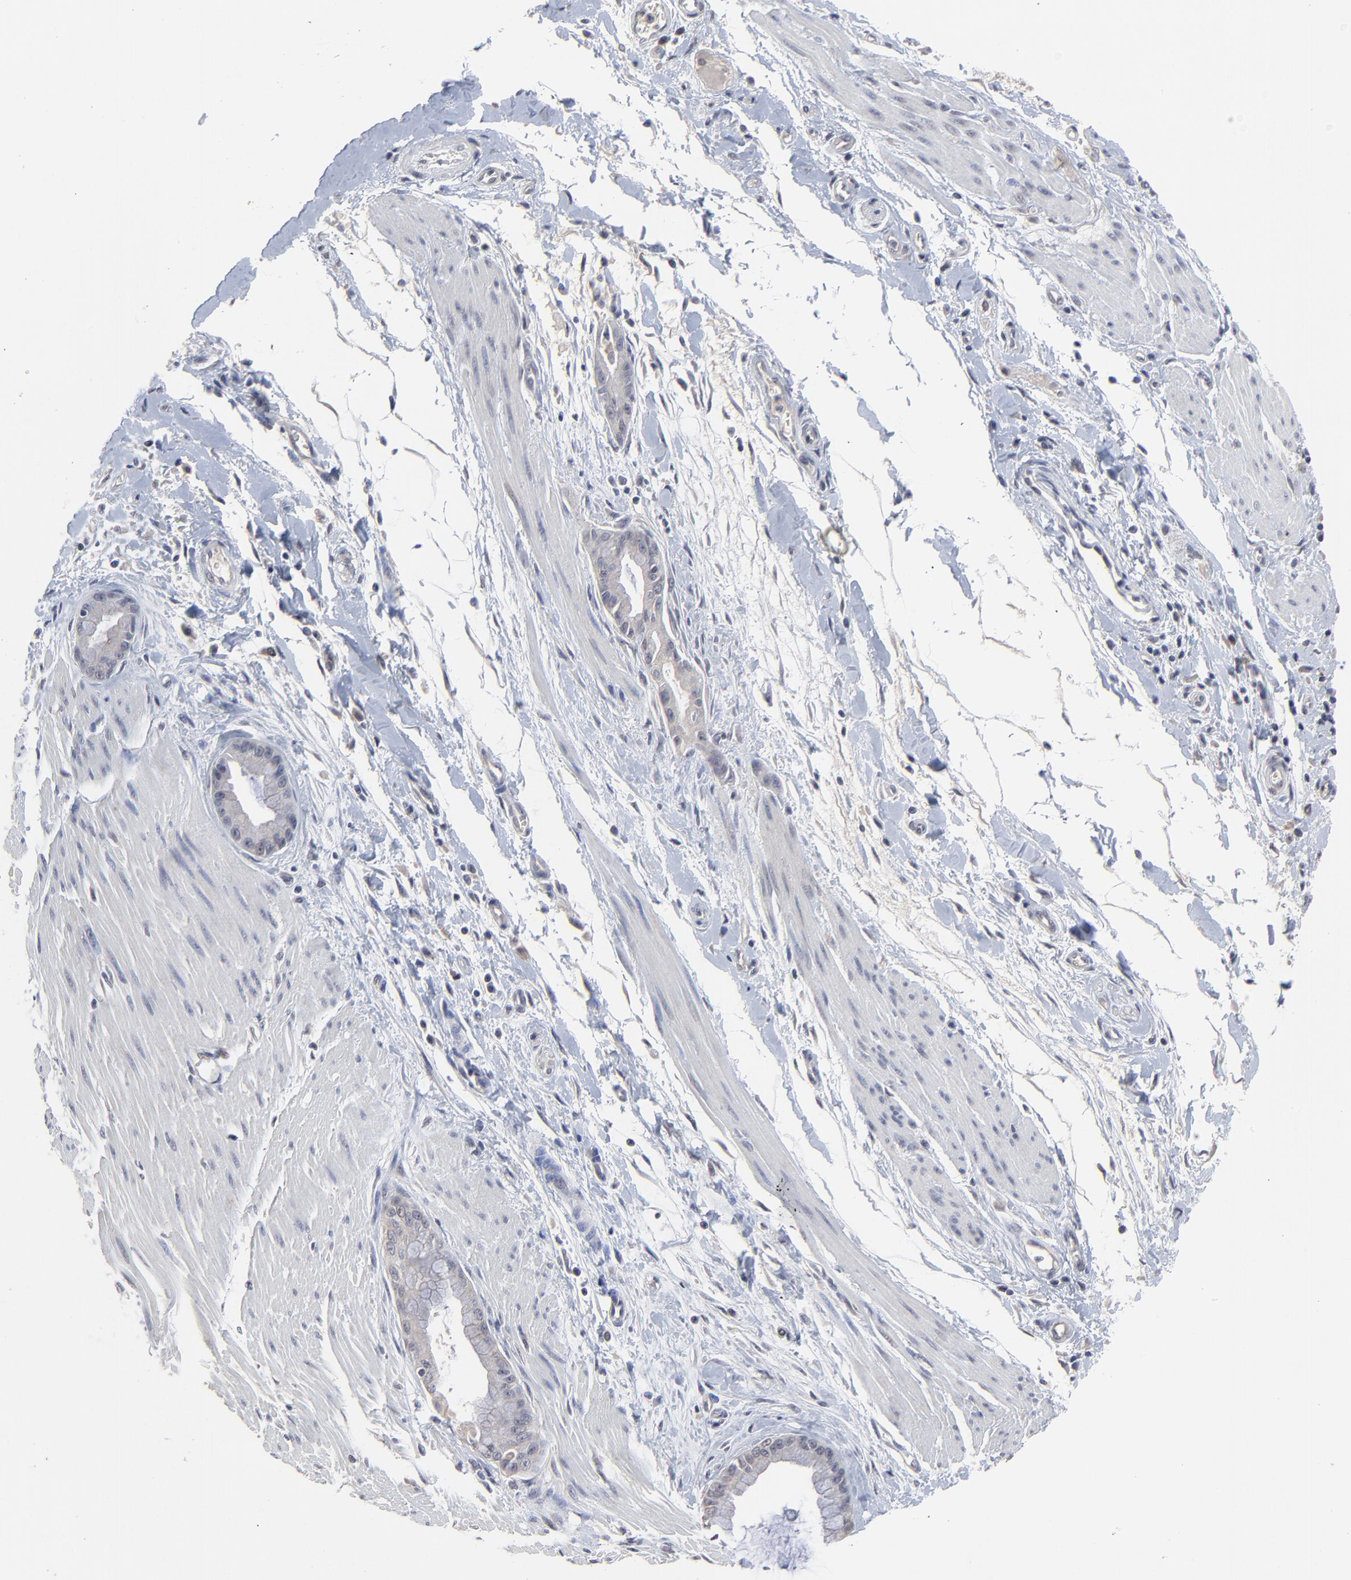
{"staining": {"intensity": "negative", "quantity": "none", "location": "none"}, "tissue": "pancreatic cancer", "cell_type": "Tumor cells", "image_type": "cancer", "snomed": [{"axis": "morphology", "description": "Adenocarcinoma, NOS"}, {"axis": "topography", "description": "Pancreas"}], "caption": "High magnification brightfield microscopy of pancreatic cancer (adenocarcinoma) stained with DAB (brown) and counterstained with hematoxylin (blue): tumor cells show no significant expression.", "gene": "FAM199X", "patient": {"sex": "male", "age": 59}}